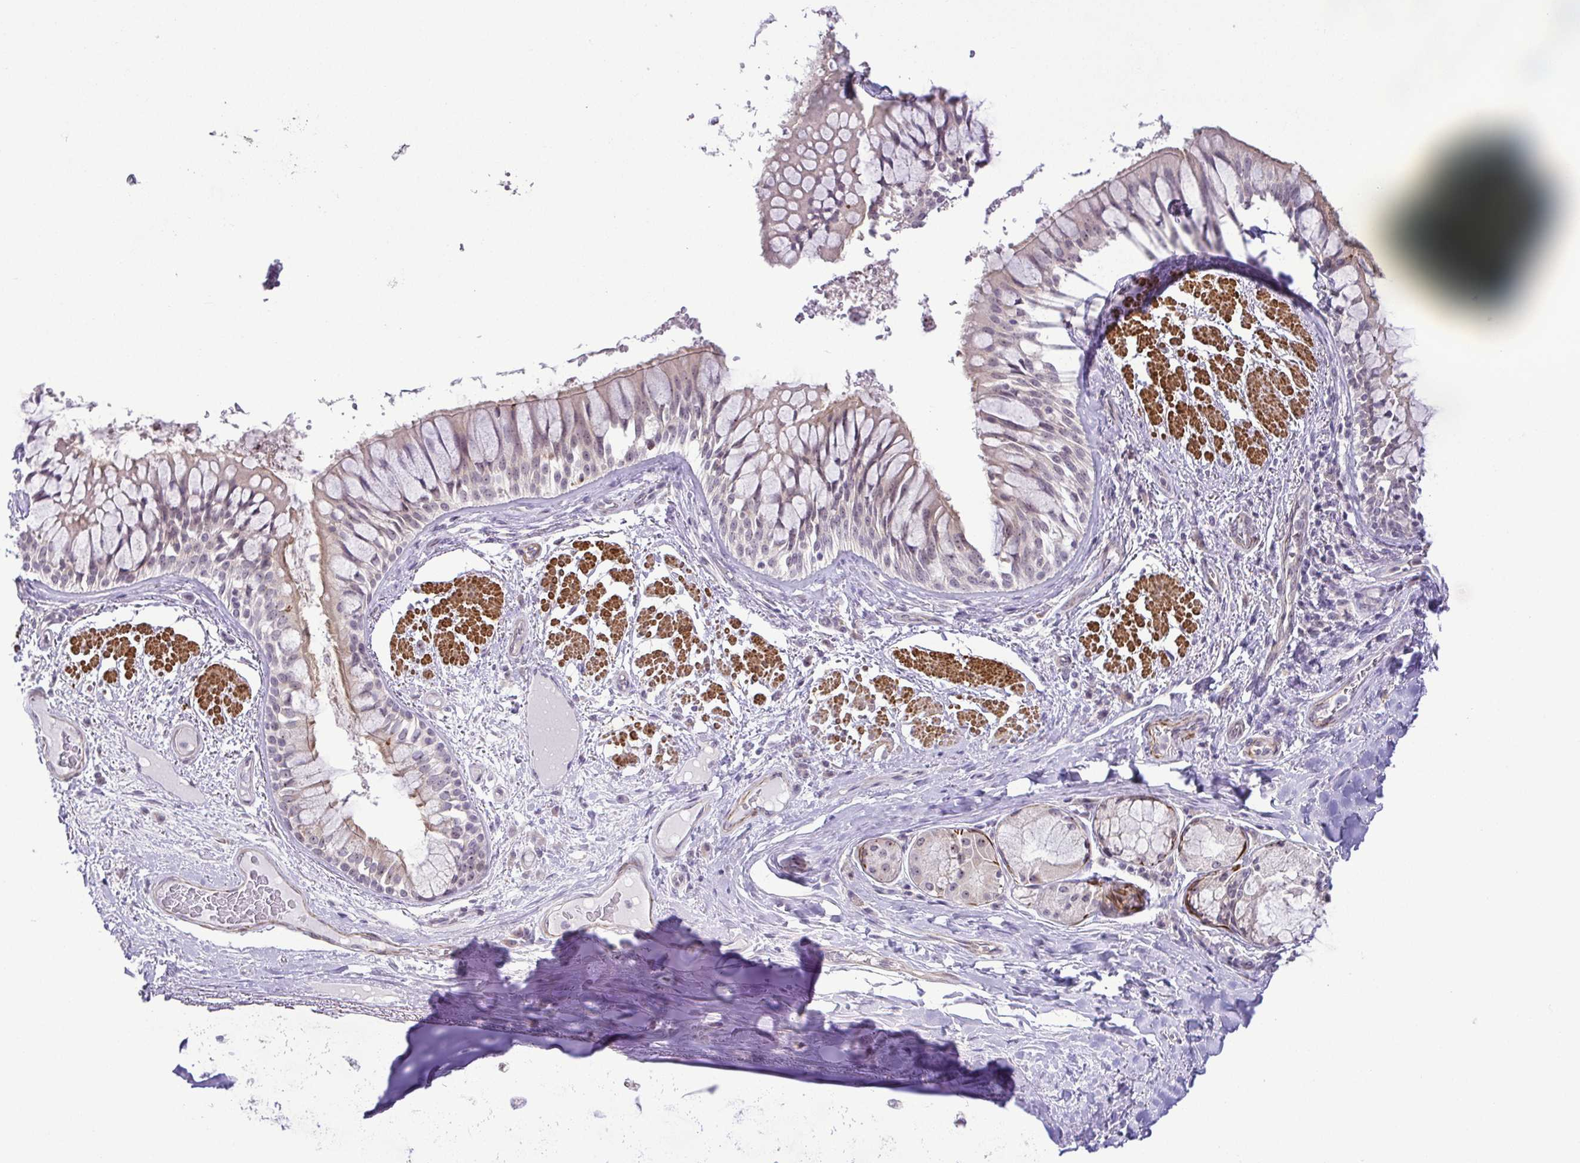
{"staining": {"intensity": "negative", "quantity": "none", "location": "none"}, "tissue": "adipose tissue", "cell_type": "Adipocytes", "image_type": "normal", "snomed": [{"axis": "morphology", "description": "Normal tissue, NOS"}, {"axis": "topography", "description": "Cartilage tissue"}, {"axis": "topography", "description": "Bronchus"}], "caption": "Immunohistochemistry histopathology image of unremarkable adipose tissue stained for a protein (brown), which demonstrates no expression in adipocytes.", "gene": "RSL24D1", "patient": {"sex": "male", "age": 64}}